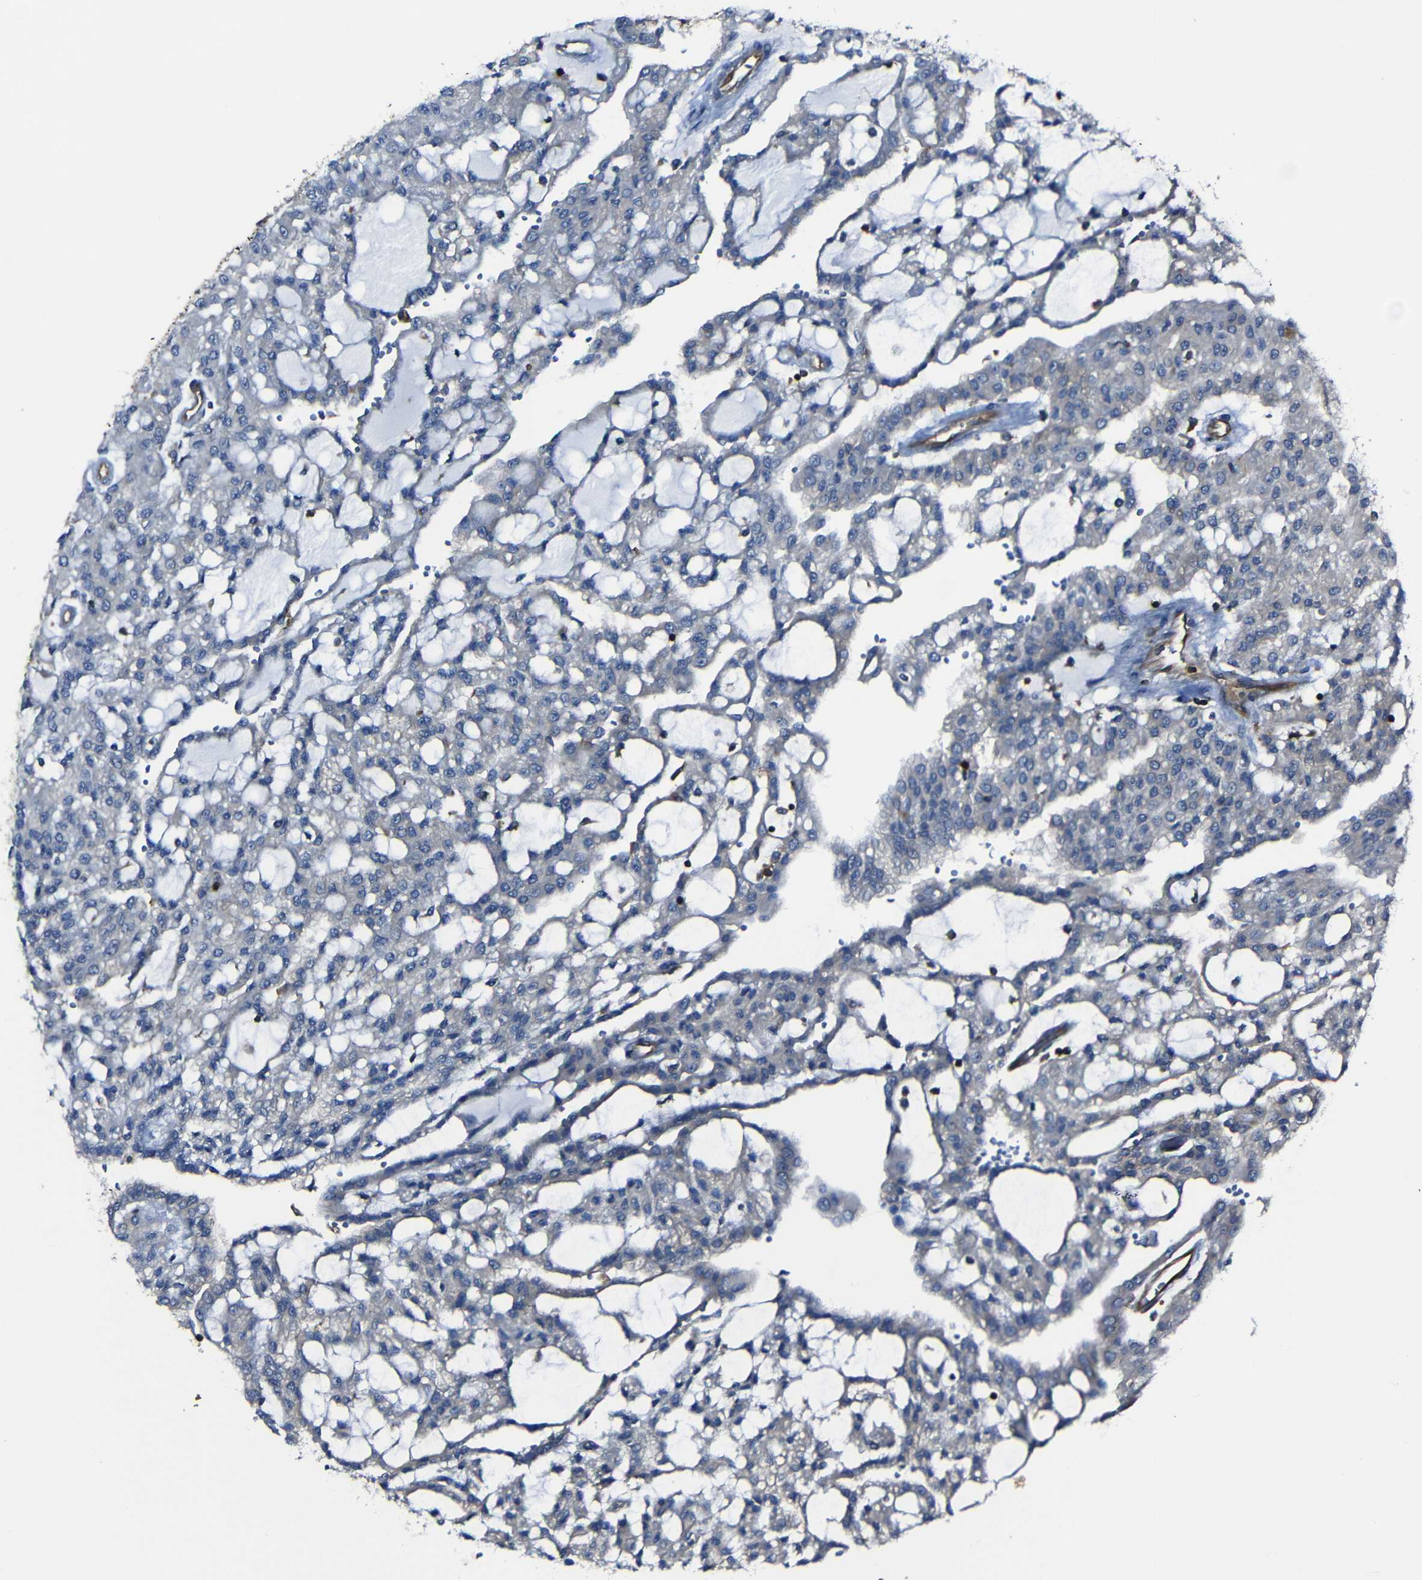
{"staining": {"intensity": "negative", "quantity": "none", "location": "none"}, "tissue": "renal cancer", "cell_type": "Tumor cells", "image_type": "cancer", "snomed": [{"axis": "morphology", "description": "Adenocarcinoma, NOS"}, {"axis": "topography", "description": "Kidney"}], "caption": "This is an immunohistochemistry (IHC) histopathology image of adenocarcinoma (renal). There is no expression in tumor cells.", "gene": "ARHGEF1", "patient": {"sex": "male", "age": 63}}